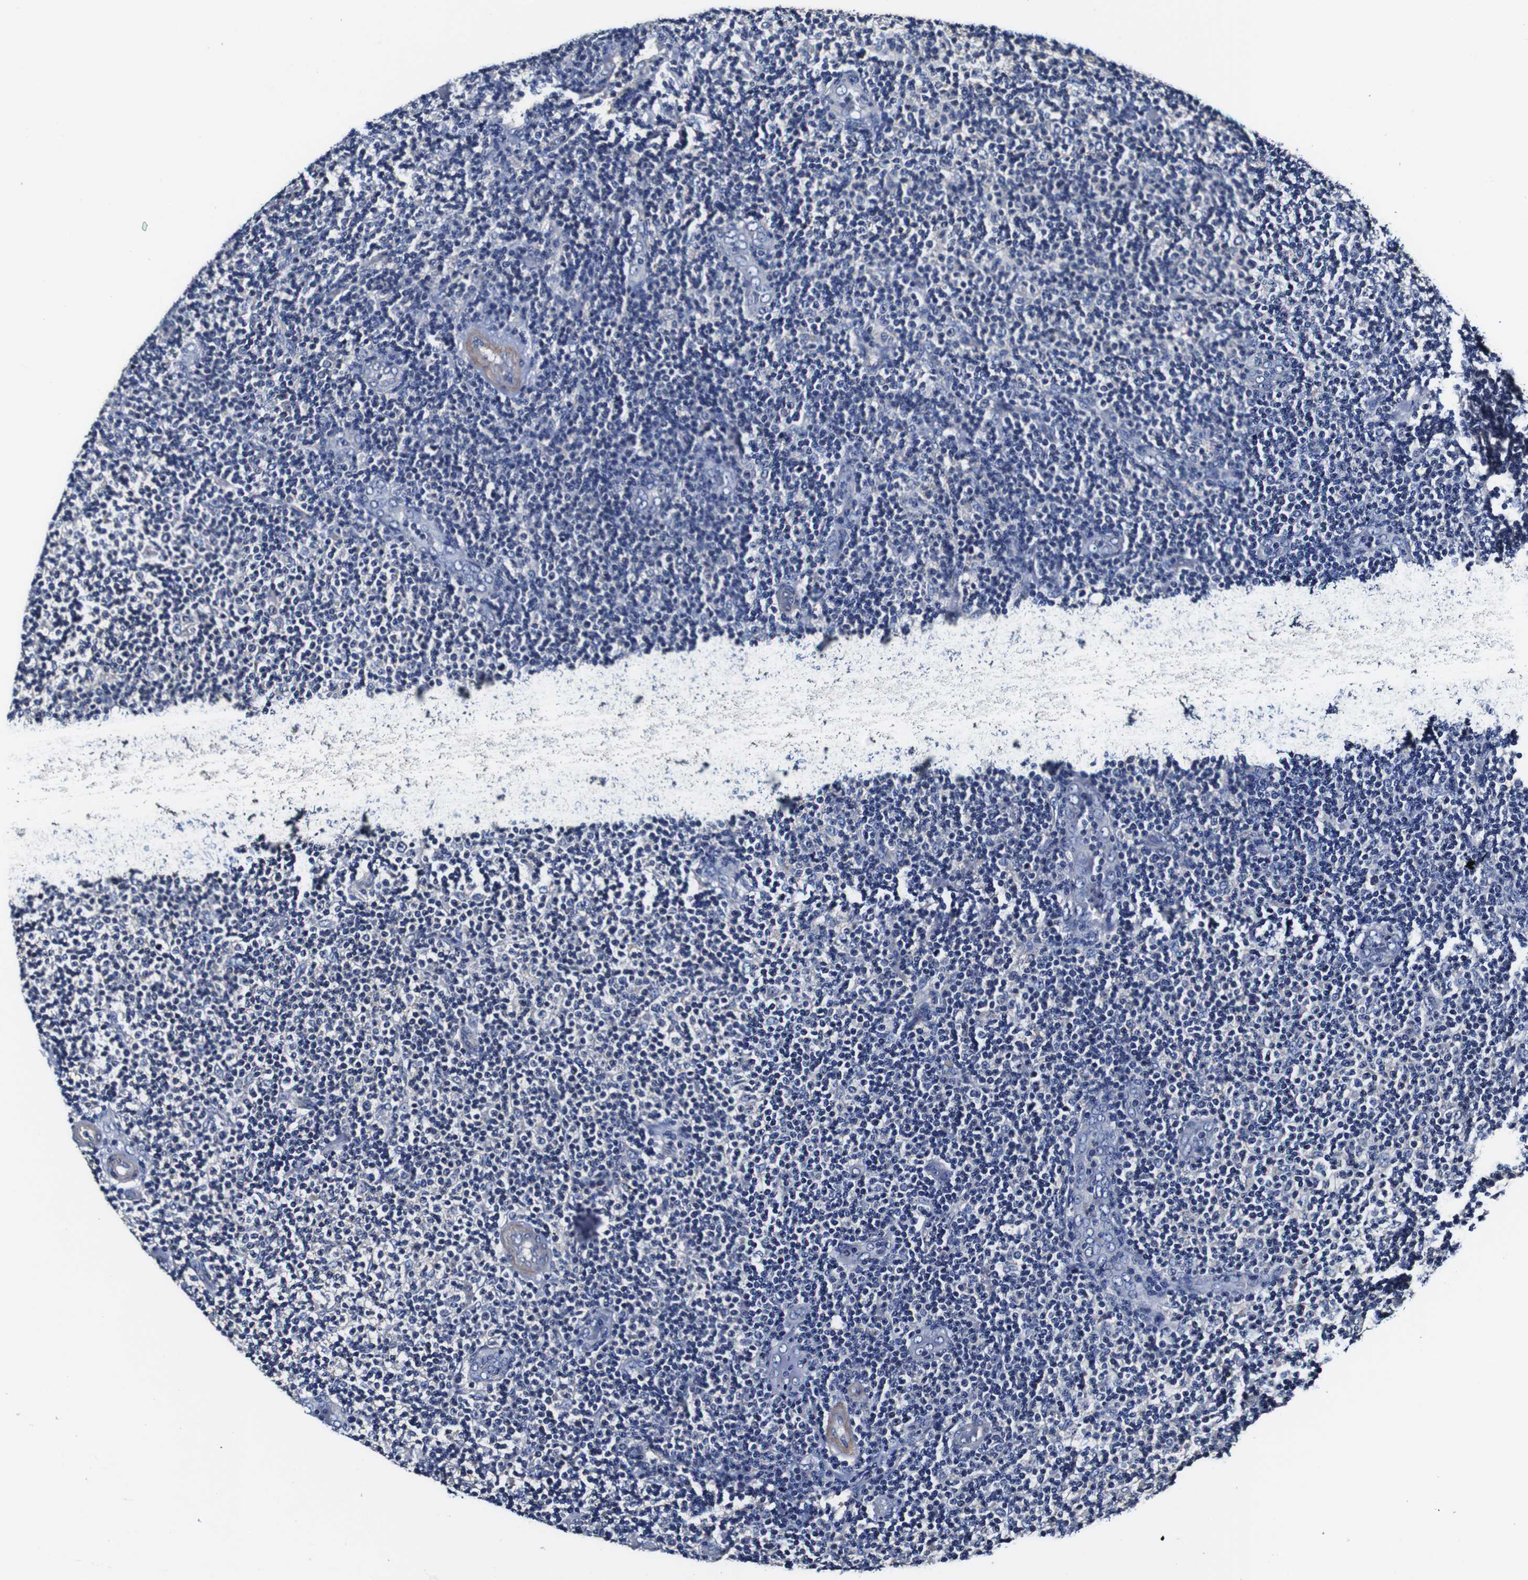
{"staining": {"intensity": "negative", "quantity": "none", "location": "none"}, "tissue": "lymphoma", "cell_type": "Tumor cells", "image_type": "cancer", "snomed": [{"axis": "morphology", "description": "Malignant lymphoma, non-Hodgkin's type, Low grade"}, {"axis": "topography", "description": "Lymph node"}], "caption": "This is an immunohistochemistry histopathology image of lymphoma. There is no staining in tumor cells.", "gene": "PDCD6IP", "patient": {"sex": "male", "age": 83}}